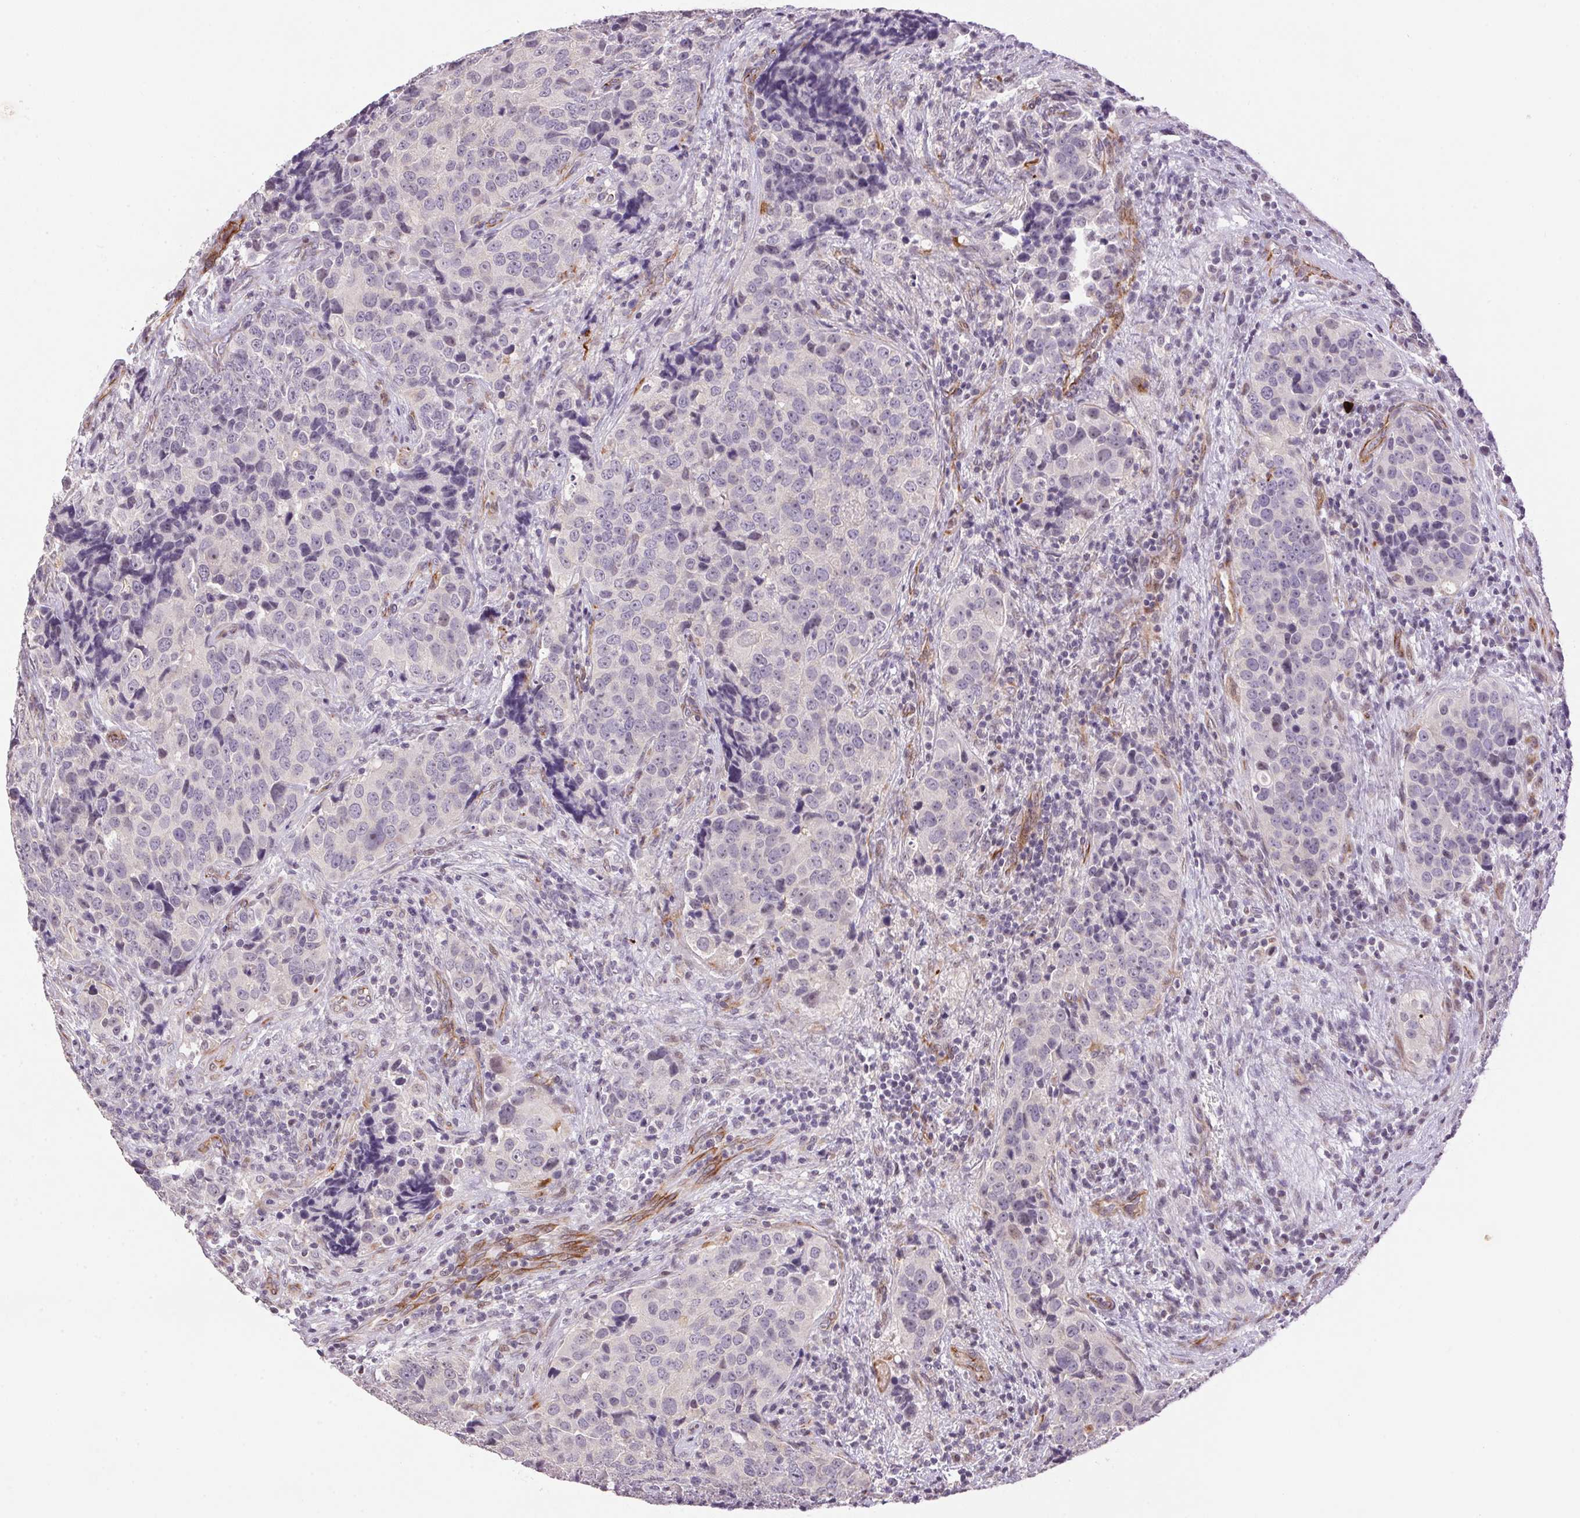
{"staining": {"intensity": "negative", "quantity": "none", "location": "none"}, "tissue": "urothelial cancer", "cell_type": "Tumor cells", "image_type": "cancer", "snomed": [{"axis": "morphology", "description": "Urothelial carcinoma, NOS"}, {"axis": "topography", "description": "Urinary bladder"}], "caption": "This is an immunohistochemistry photomicrograph of human transitional cell carcinoma. There is no staining in tumor cells.", "gene": "GYG2", "patient": {"sex": "male", "age": 52}}